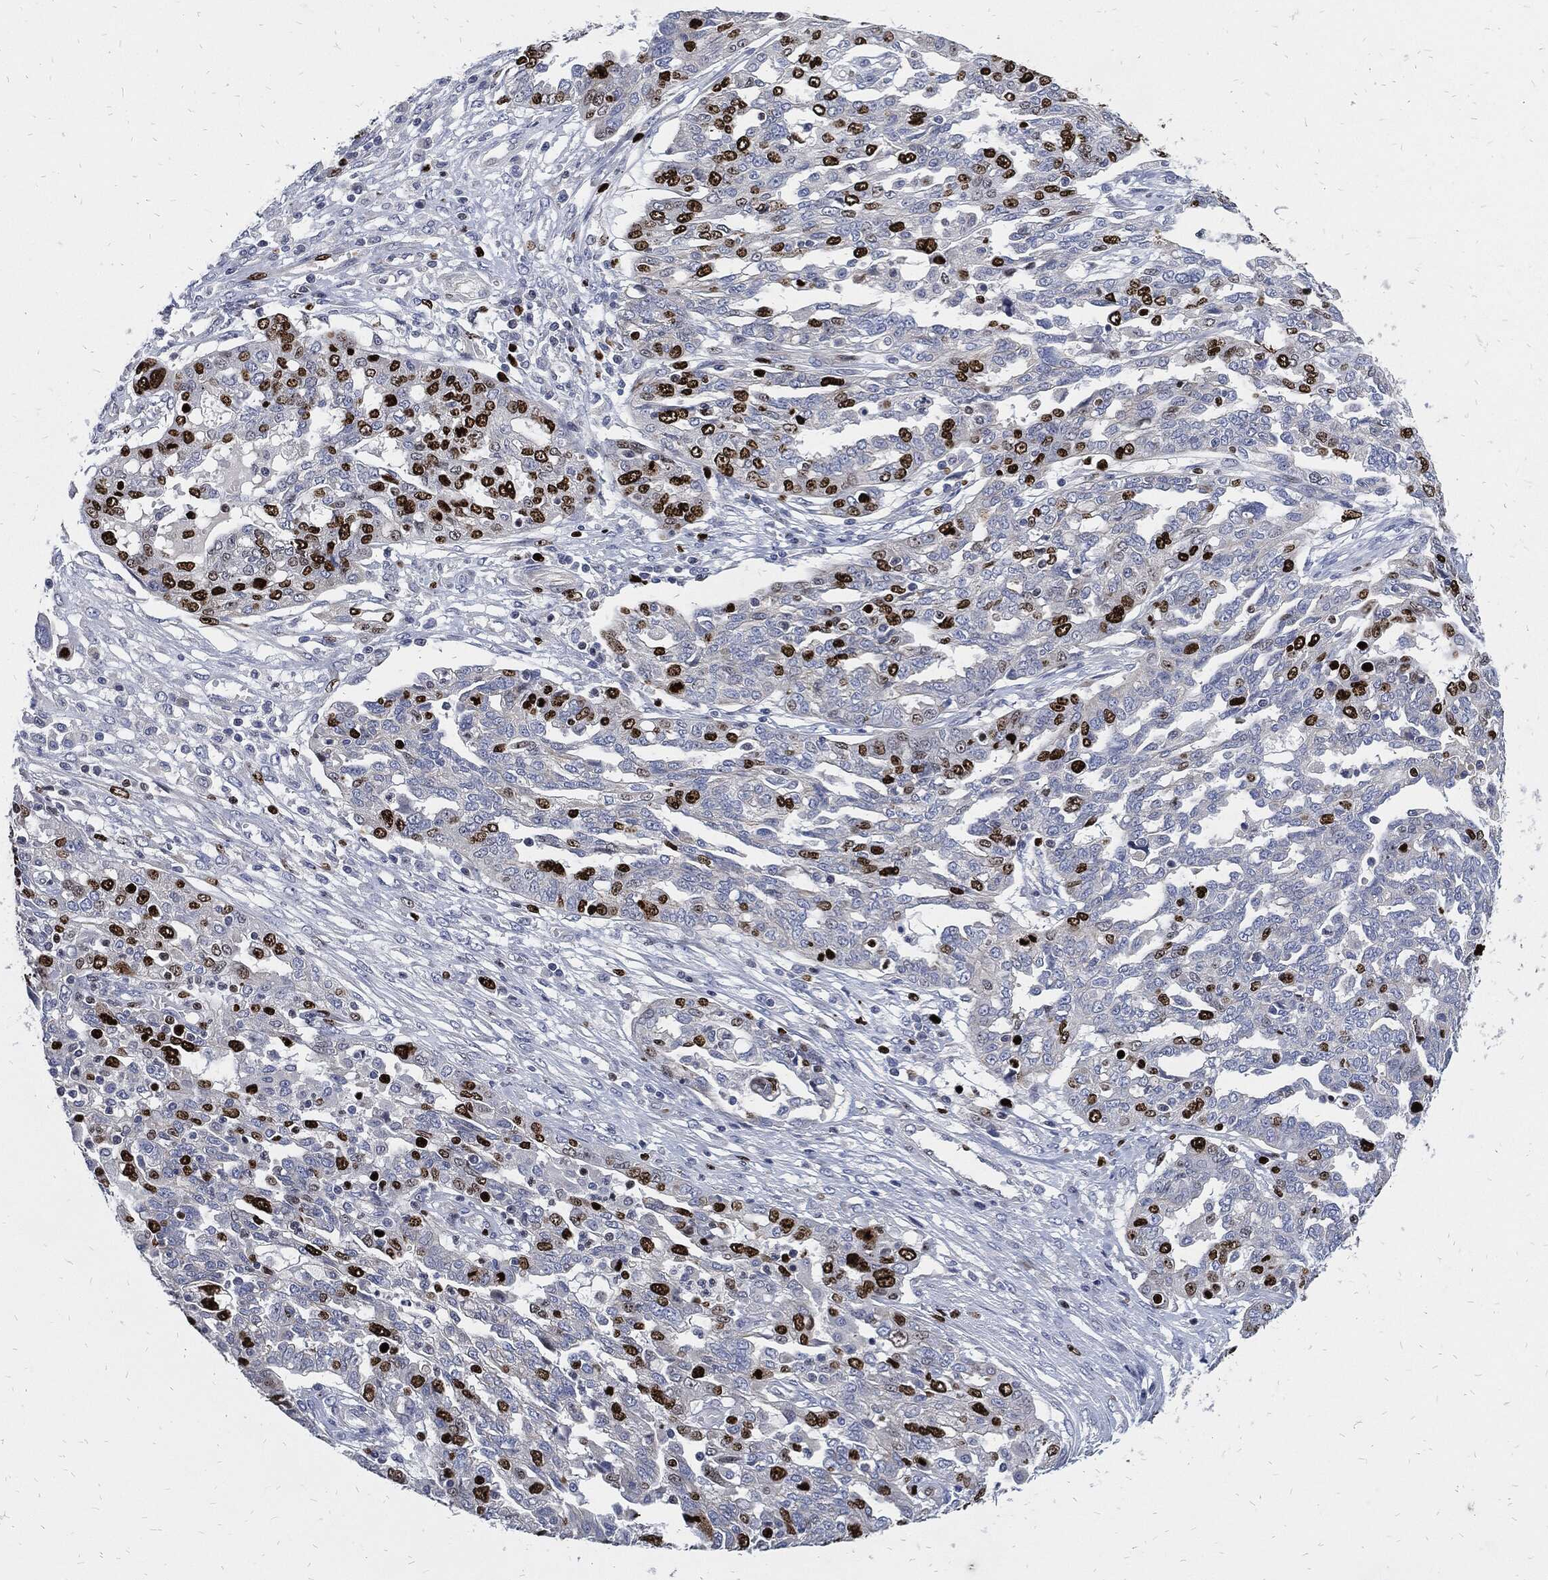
{"staining": {"intensity": "strong", "quantity": "25%-75%", "location": "nuclear"}, "tissue": "ovarian cancer", "cell_type": "Tumor cells", "image_type": "cancer", "snomed": [{"axis": "morphology", "description": "Cystadenocarcinoma, serous, NOS"}, {"axis": "topography", "description": "Ovary"}], "caption": "Ovarian serous cystadenocarcinoma tissue demonstrates strong nuclear expression in approximately 25%-75% of tumor cells, visualized by immunohistochemistry. (brown staining indicates protein expression, while blue staining denotes nuclei).", "gene": "MKI67", "patient": {"sex": "female", "age": 67}}